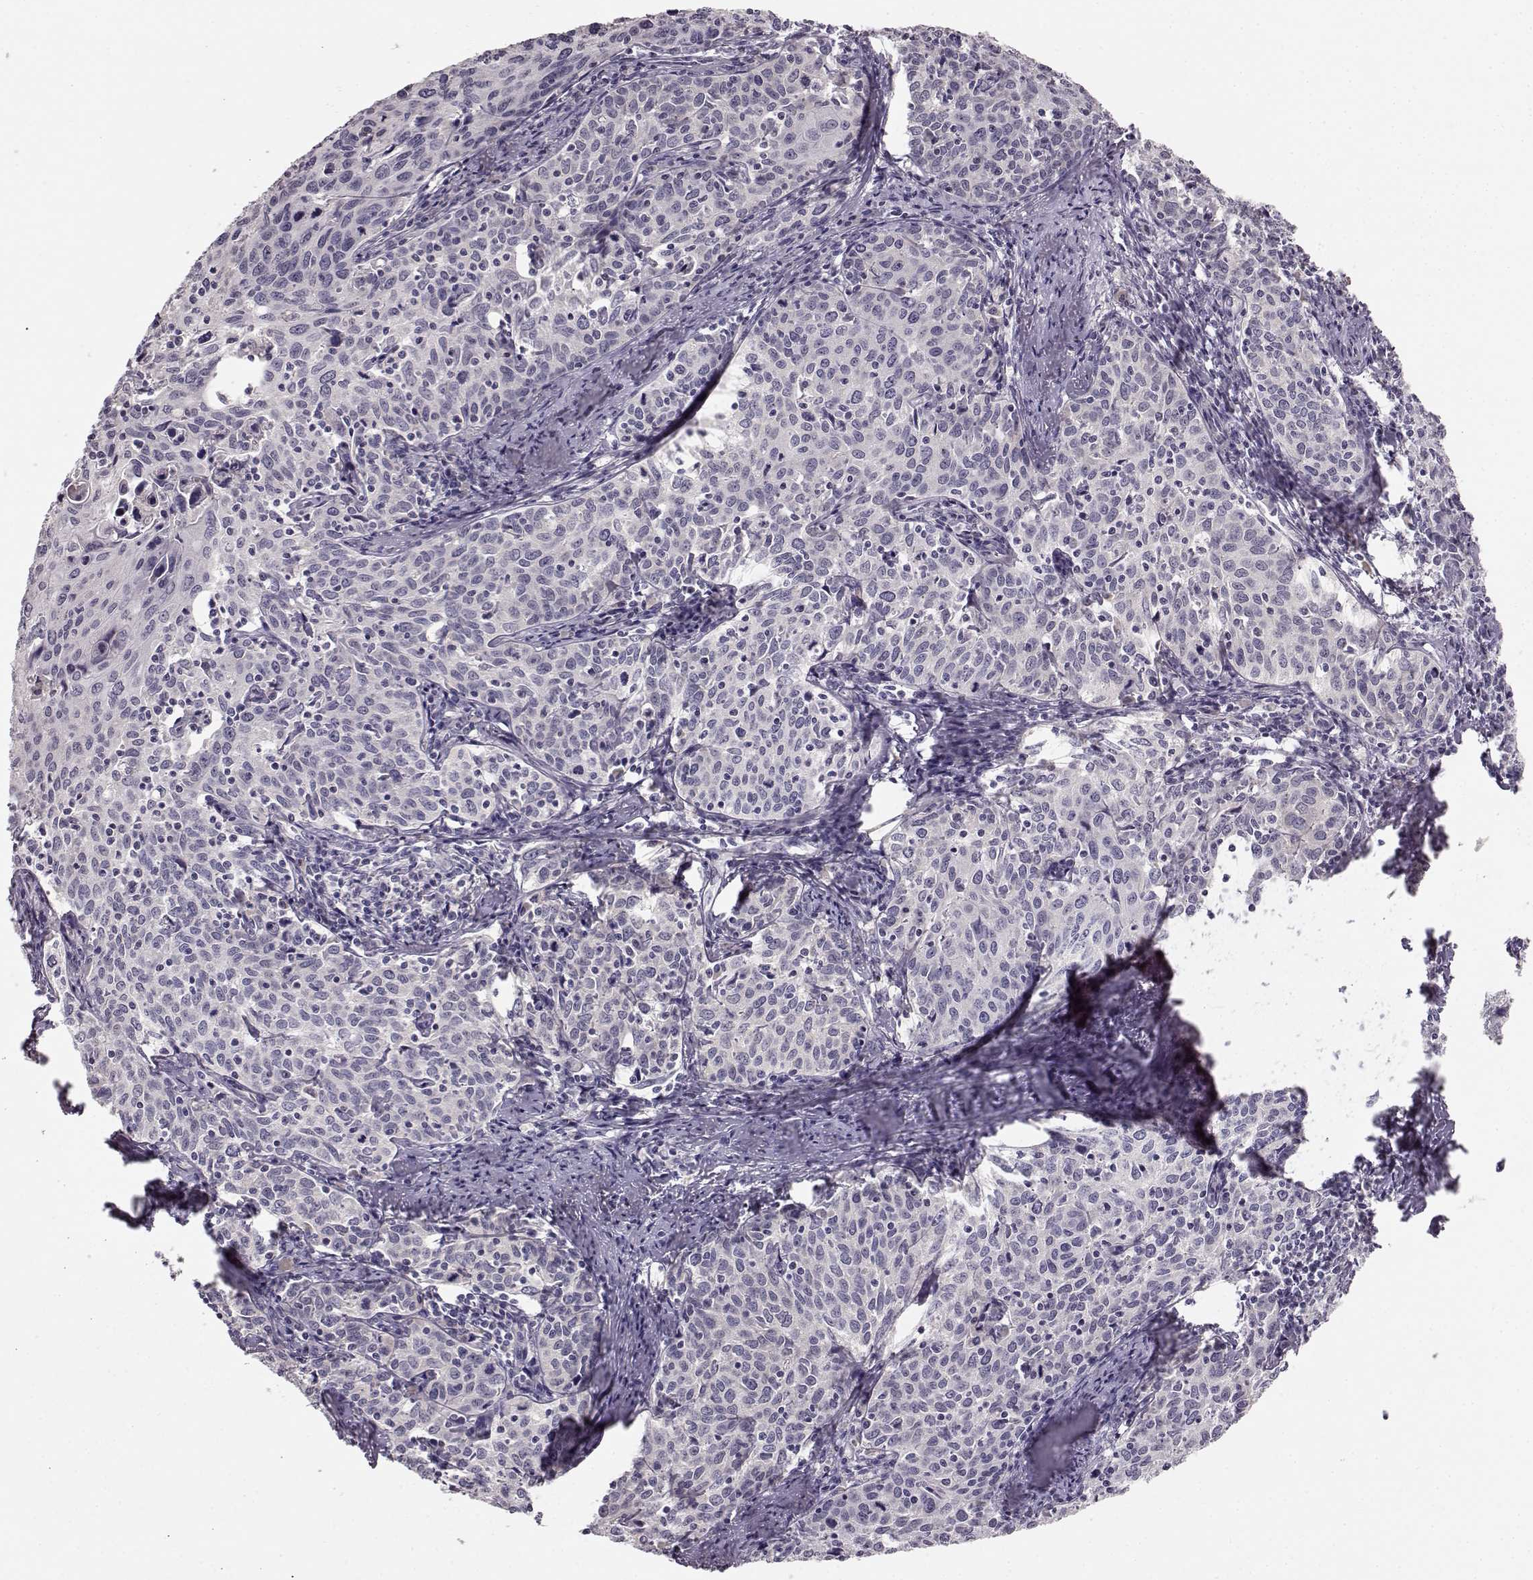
{"staining": {"intensity": "negative", "quantity": "none", "location": "none"}, "tissue": "cervical cancer", "cell_type": "Tumor cells", "image_type": "cancer", "snomed": [{"axis": "morphology", "description": "Squamous cell carcinoma, NOS"}, {"axis": "topography", "description": "Cervix"}], "caption": "High magnification brightfield microscopy of cervical squamous cell carcinoma stained with DAB (3,3'-diaminobenzidine) (brown) and counterstained with hematoxylin (blue): tumor cells show no significant positivity.", "gene": "BFSP2", "patient": {"sex": "female", "age": 62}}